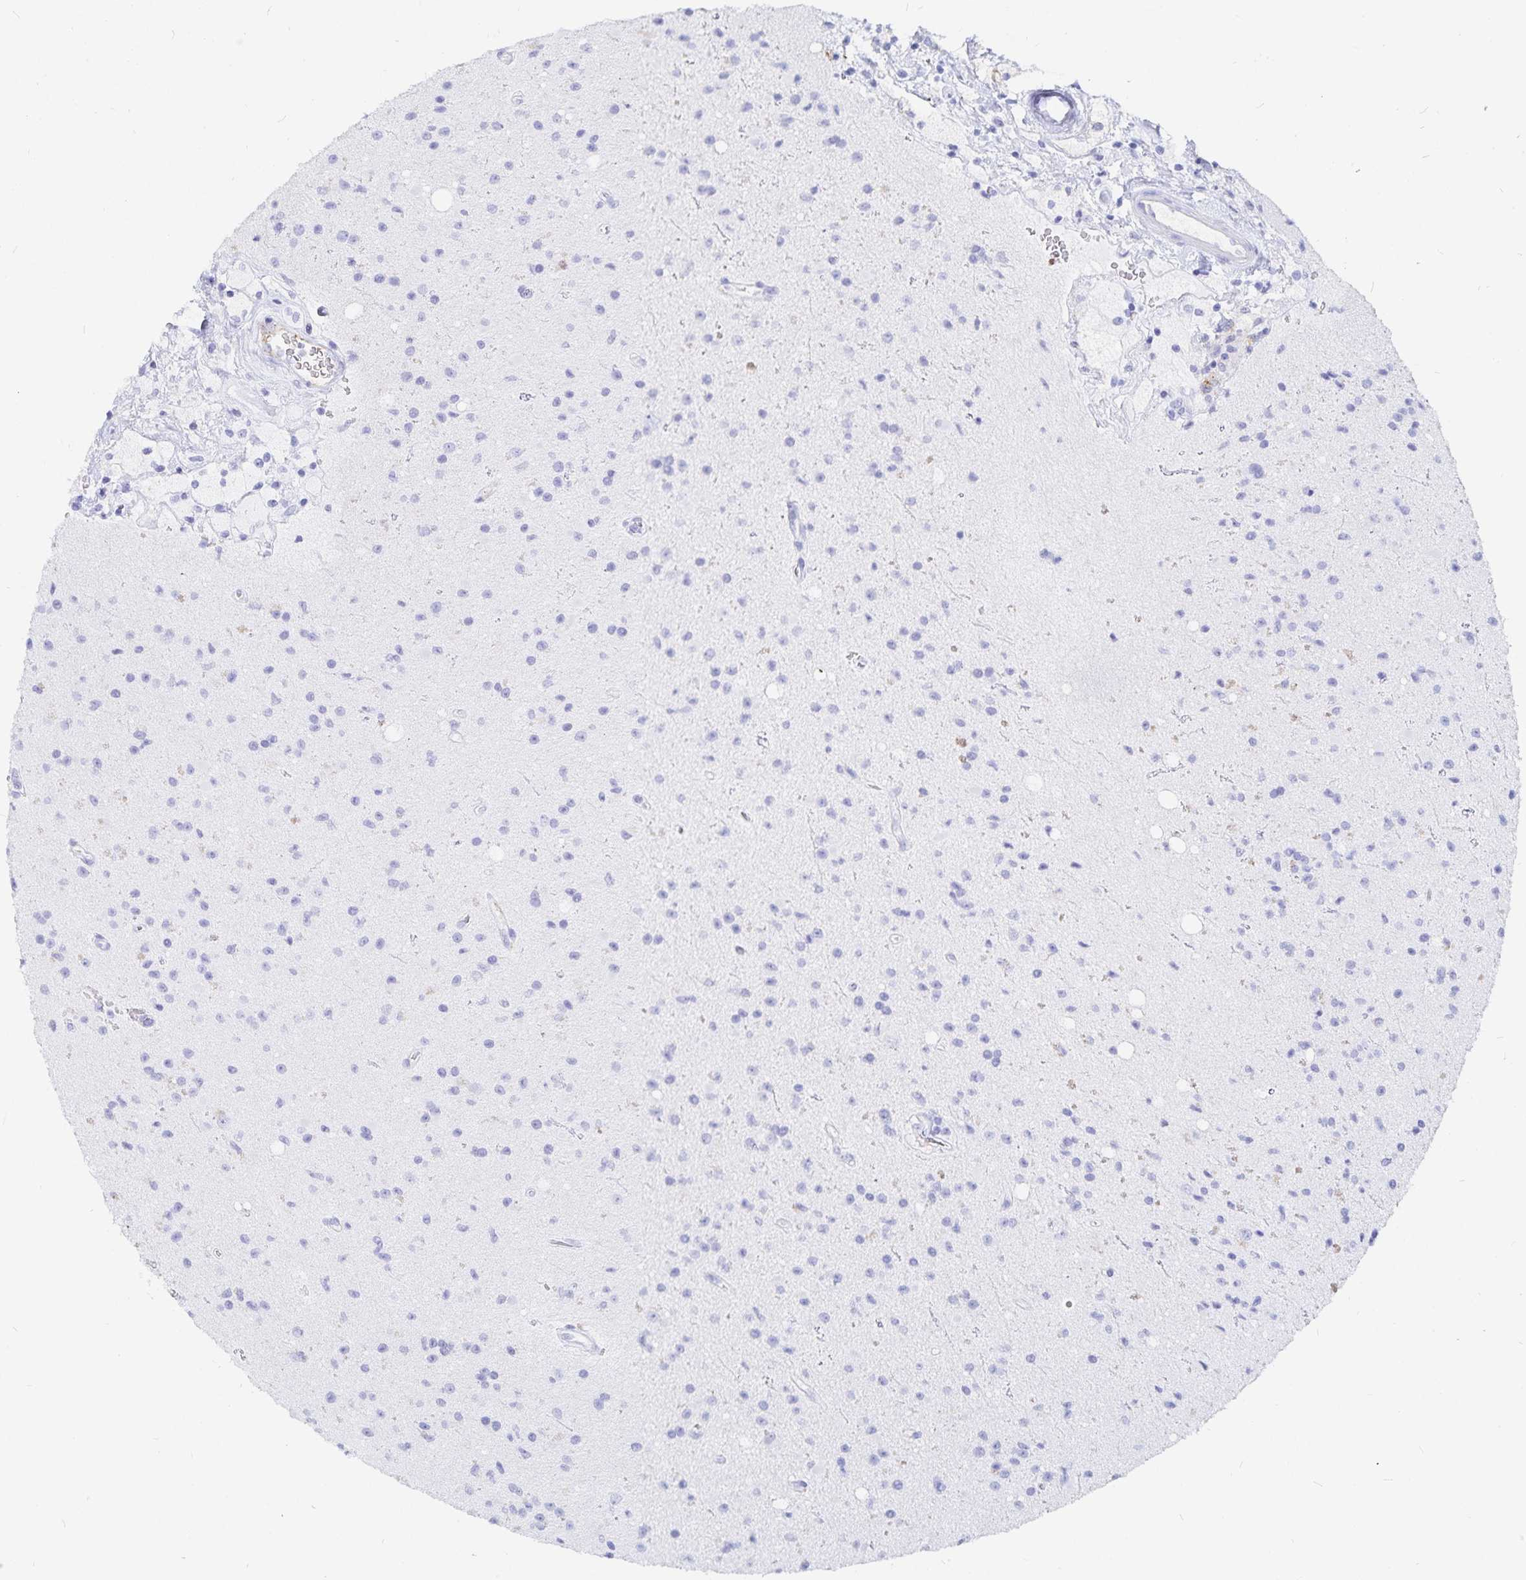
{"staining": {"intensity": "negative", "quantity": "none", "location": "none"}, "tissue": "glioma", "cell_type": "Tumor cells", "image_type": "cancer", "snomed": [{"axis": "morphology", "description": "Glioma, malignant, High grade"}, {"axis": "topography", "description": "Brain"}], "caption": "Tumor cells are negative for brown protein staining in glioma.", "gene": "INSL5", "patient": {"sex": "male", "age": 36}}